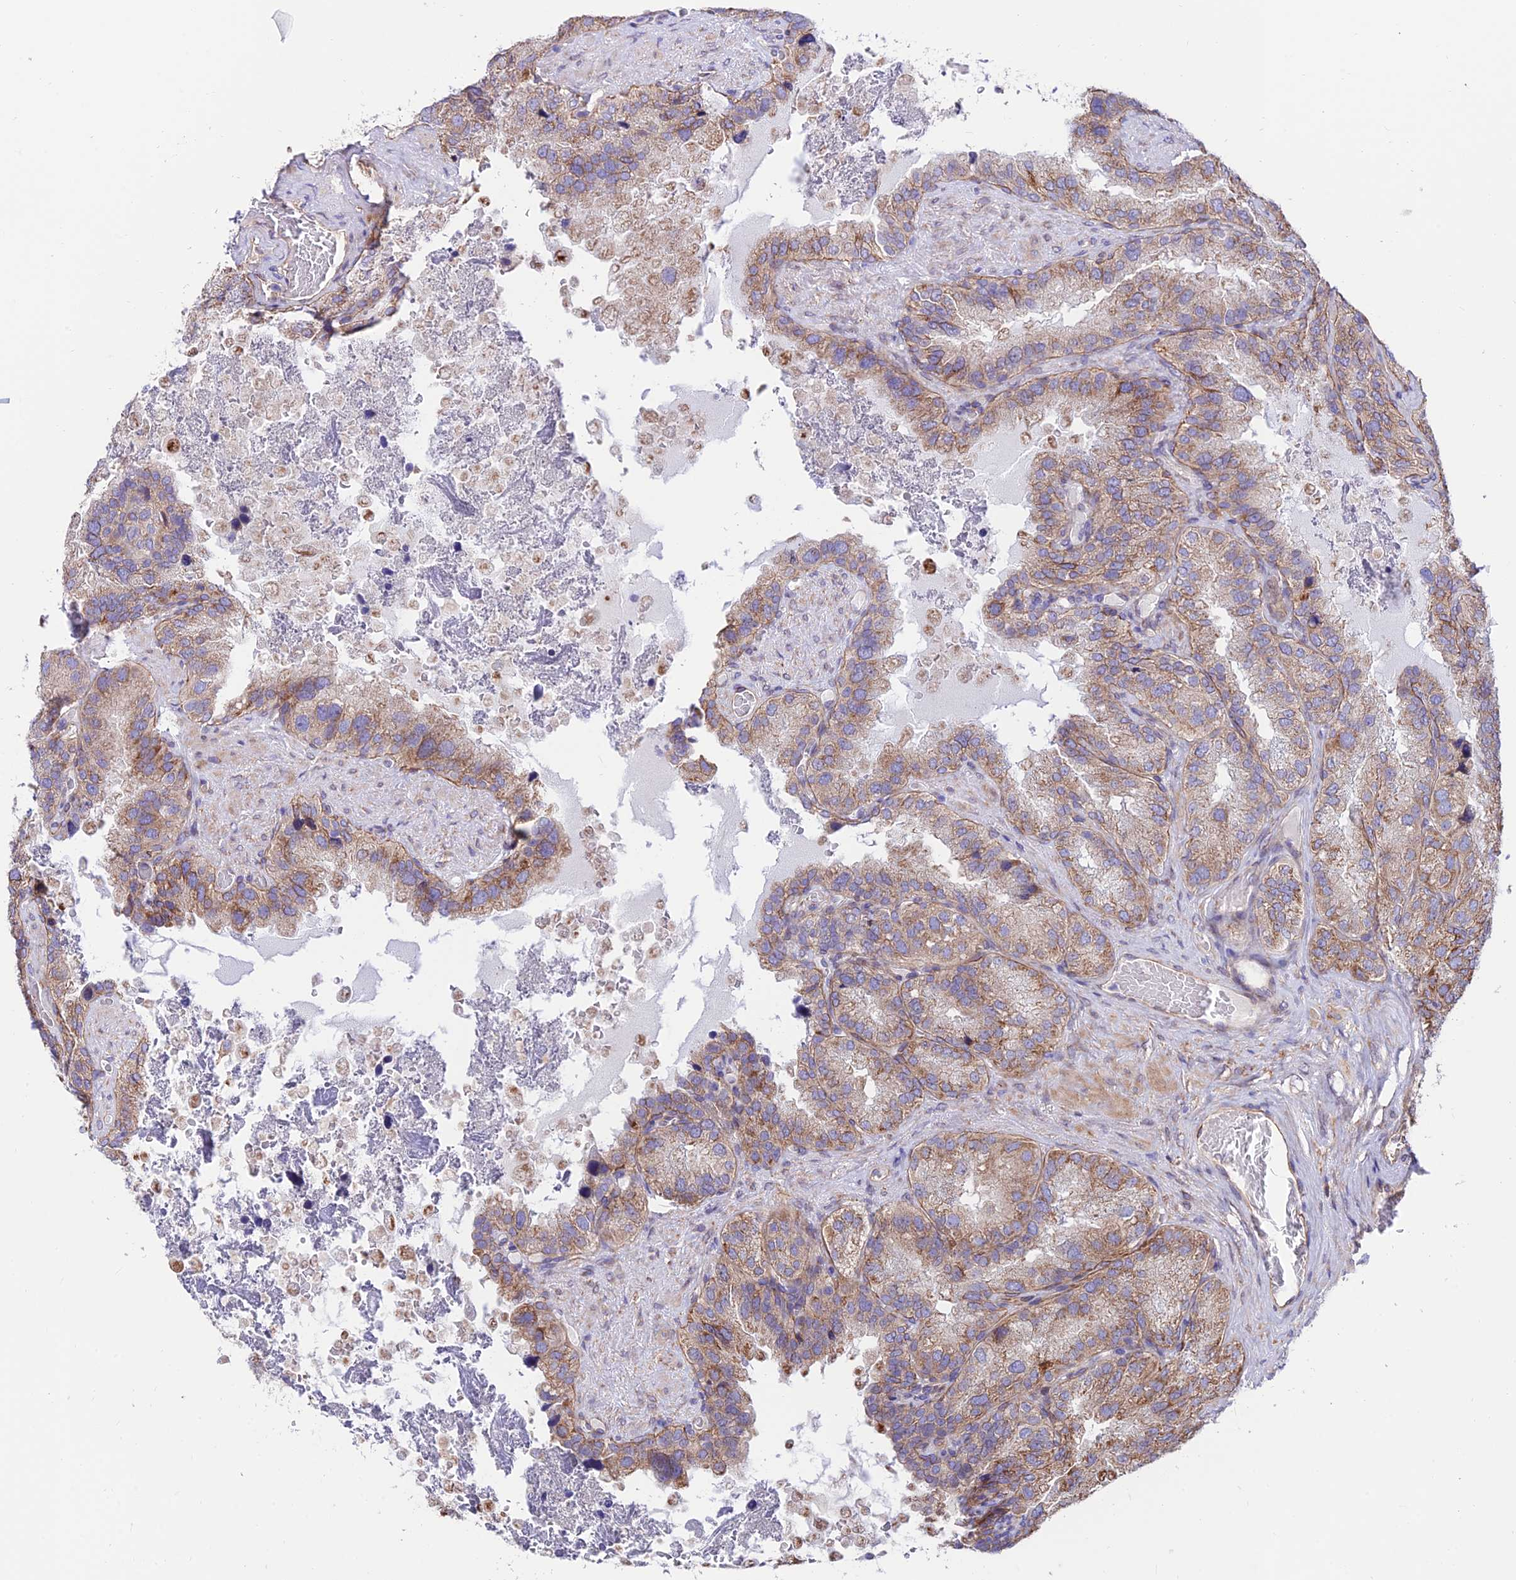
{"staining": {"intensity": "moderate", "quantity": "25%-75%", "location": "cytoplasmic/membranous"}, "tissue": "seminal vesicle", "cell_type": "Glandular cells", "image_type": "normal", "snomed": [{"axis": "morphology", "description": "Normal tissue, NOS"}, {"axis": "topography", "description": "Seminal veicle"}], "caption": "Protein expression analysis of benign seminal vesicle shows moderate cytoplasmic/membranous staining in approximately 25%-75% of glandular cells.", "gene": "EXOC3L4", "patient": {"sex": "male", "age": 58}}